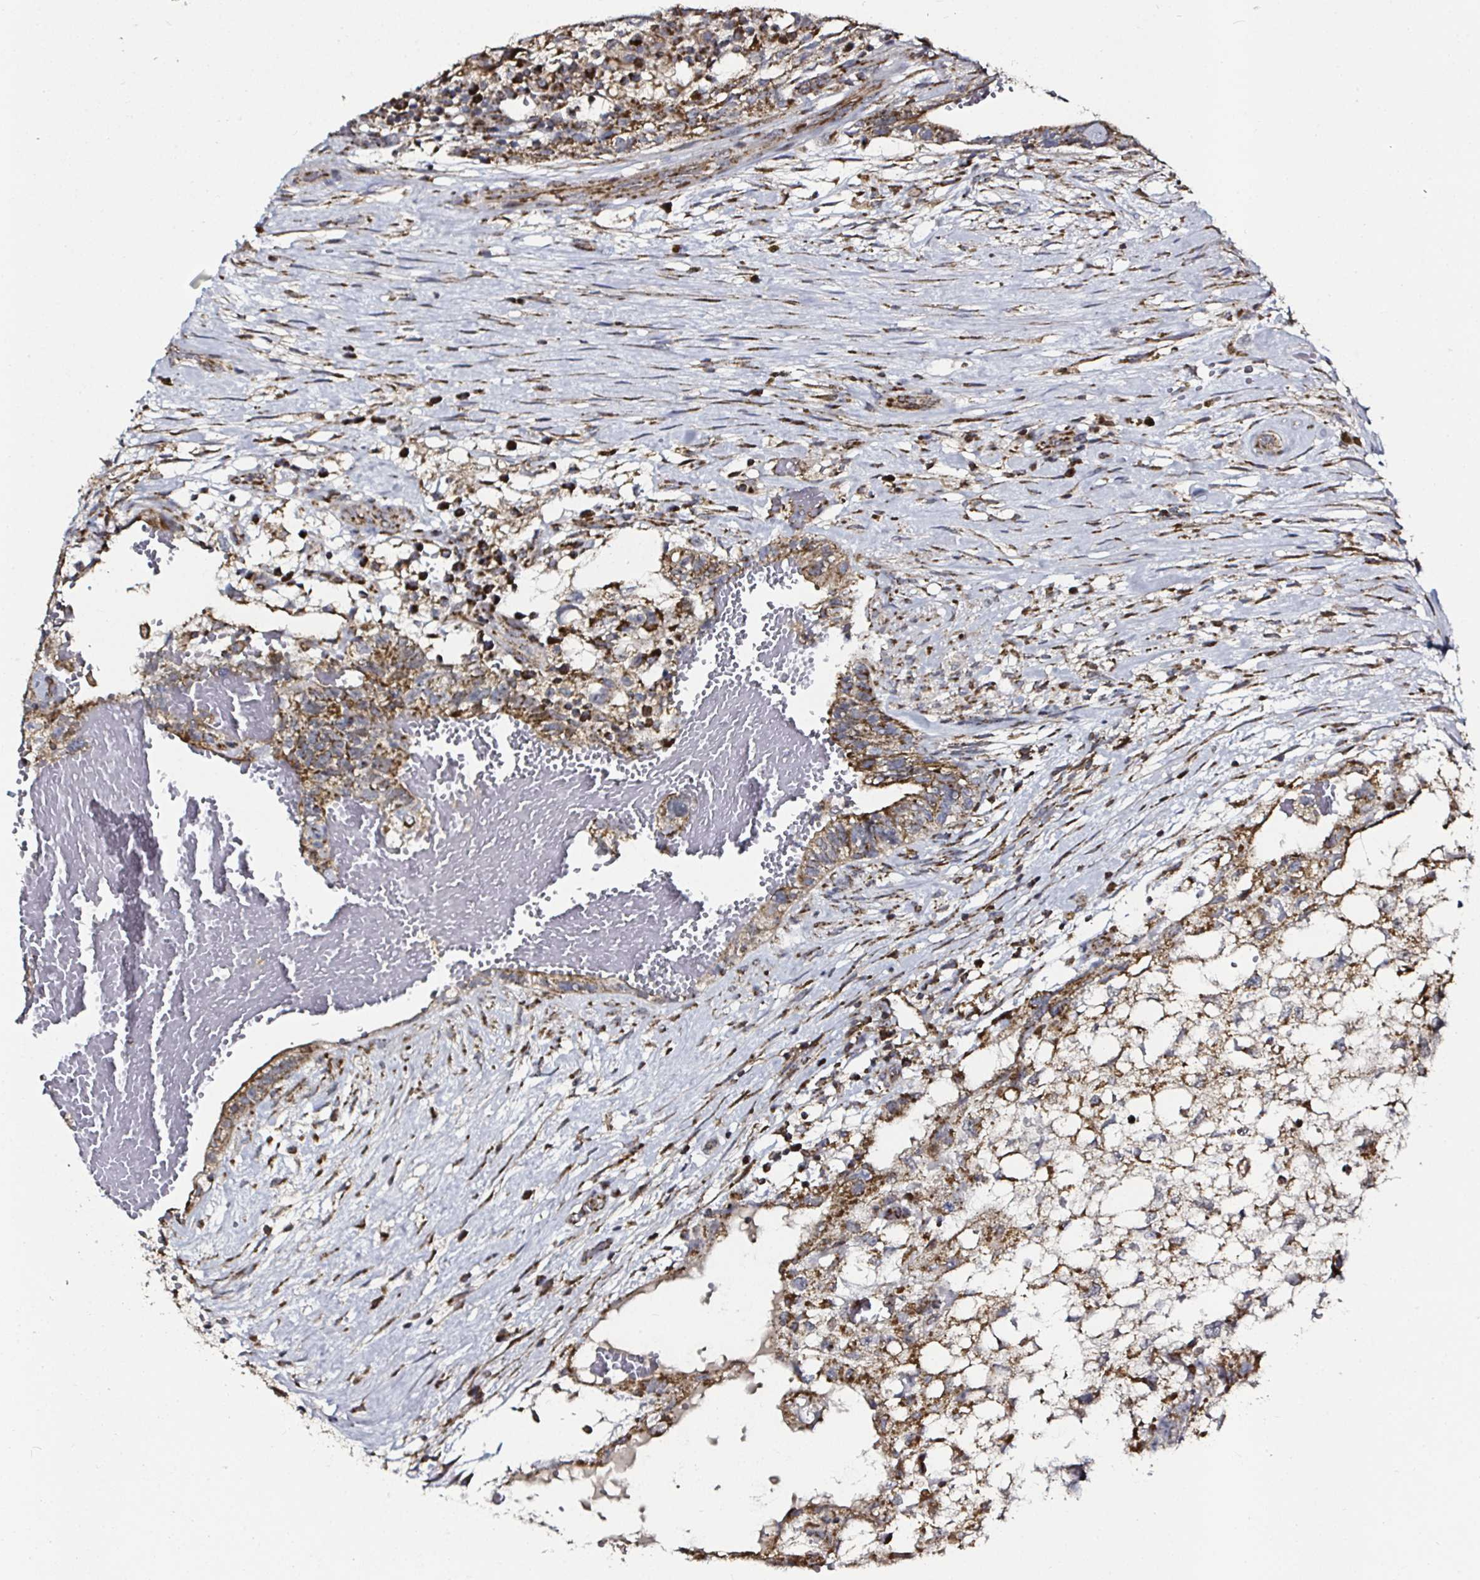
{"staining": {"intensity": "moderate", "quantity": ">75%", "location": "cytoplasmic/membranous"}, "tissue": "testis cancer", "cell_type": "Tumor cells", "image_type": "cancer", "snomed": [{"axis": "morphology", "description": "Normal tissue, NOS"}, {"axis": "morphology", "description": "Carcinoma, Embryonal, NOS"}, {"axis": "topography", "description": "Testis"}], "caption": "DAB (3,3'-diaminobenzidine) immunohistochemical staining of embryonal carcinoma (testis) shows moderate cytoplasmic/membranous protein staining in about >75% of tumor cells.", "gene": "ATAD3B", "patient": {"sex": "male", "age": 32}}